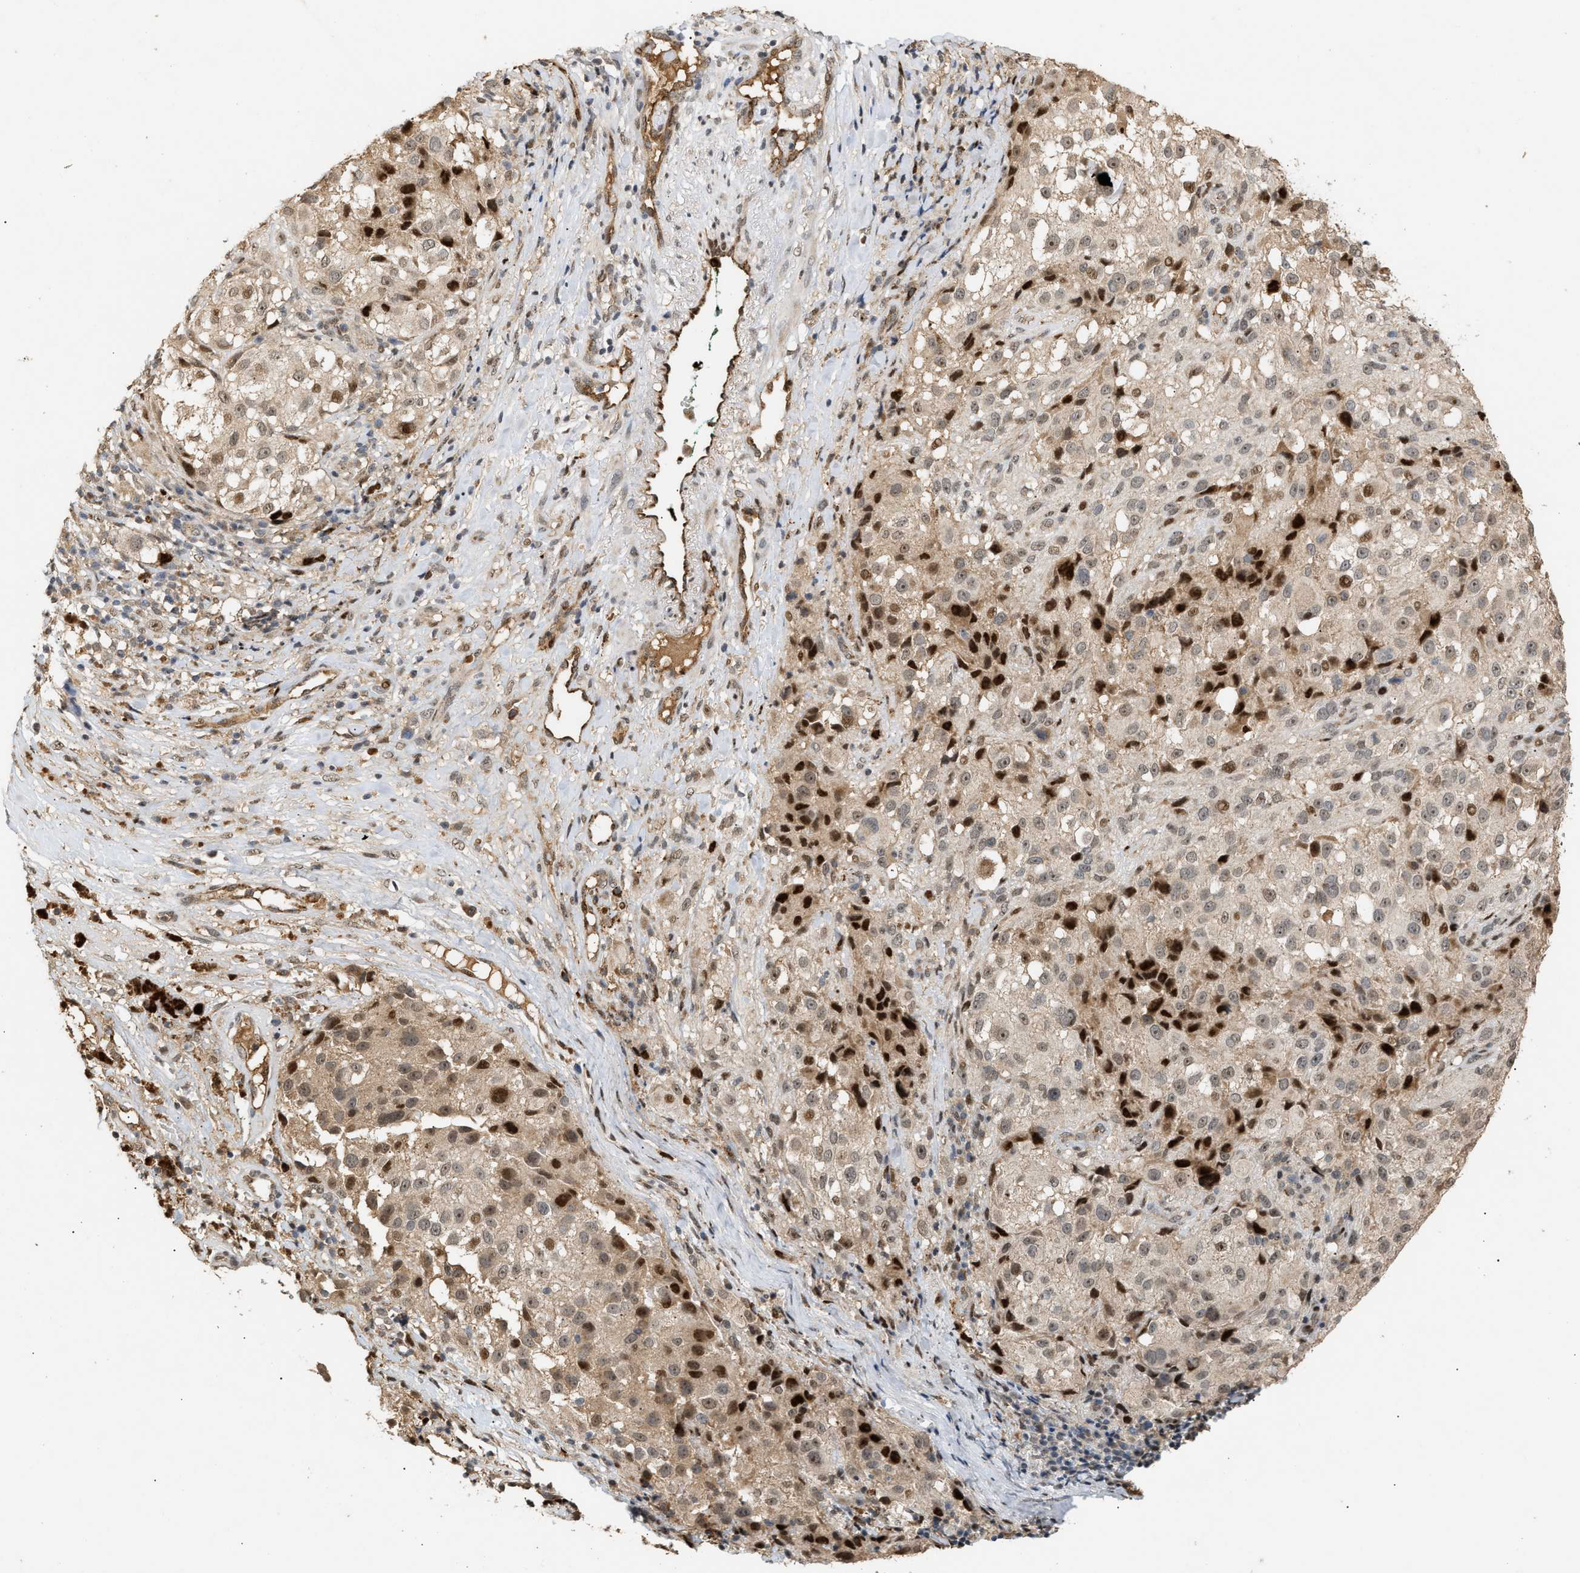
{"staining": {"intensity": "strong", "quantity": "25%-75%", "location": "cytoplasmic/membranous,nuclear"}, "tissue": "melanoma", "cell_type": "Tumor cells", "image_type": "cancer", "snomed": [{"axis": "morphology", "description": "Necrosis, NOS"}, {"axis": "morphology", "description": "Malignant melanoma, NOS"}, {"axis": "topography", "description": "Skin"}], "caption": "Immunohistochemical staining of malignant melanoma shows high levels of strong cytoplasmic/membranous and nuclear protein expression in about 25%-75% of tumor cells.", "gene": "ZFAND5", "patient": {"sex": "female", "age": 87}}